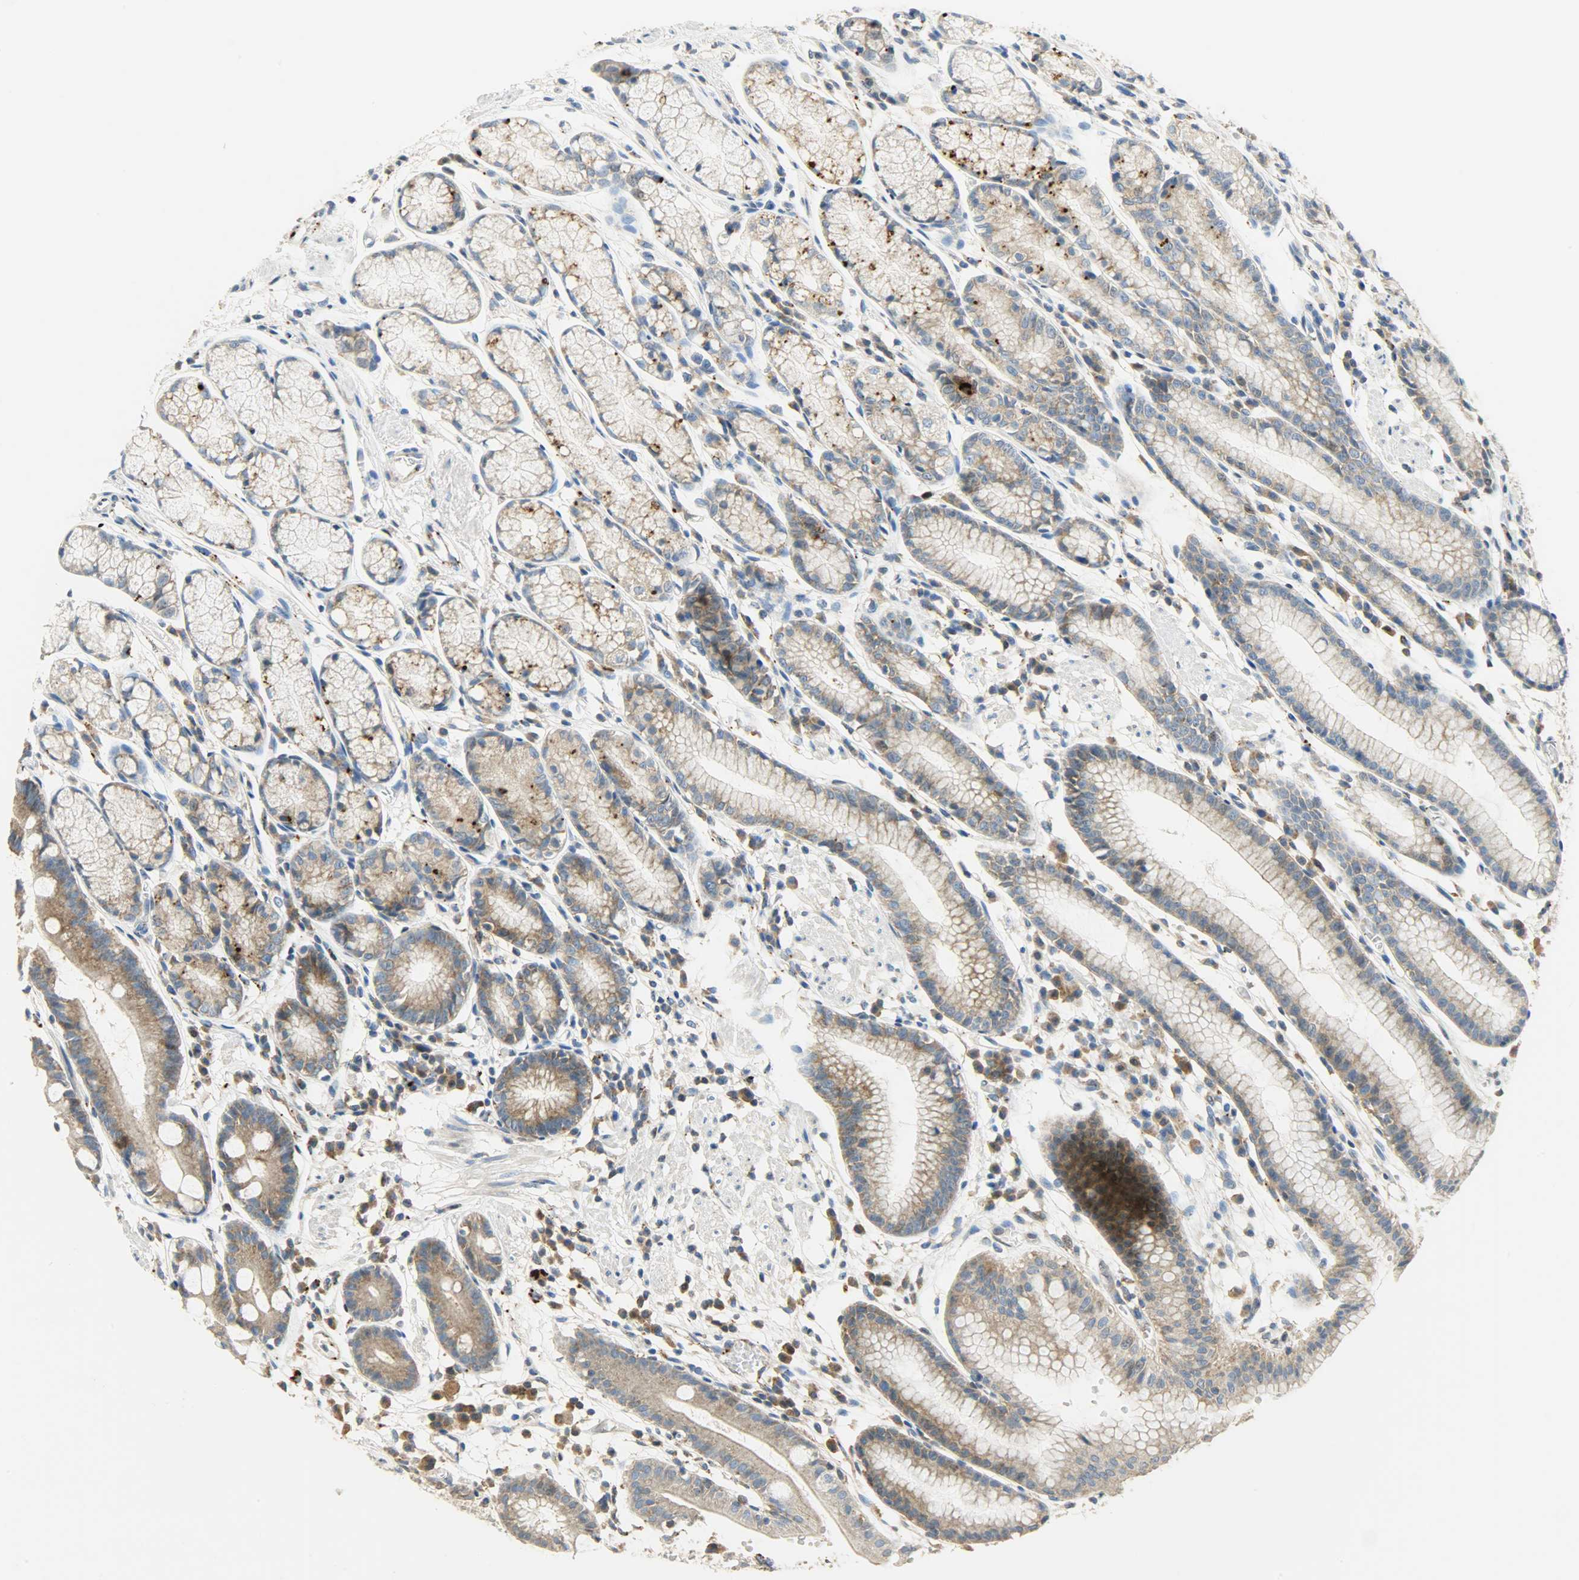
{"staining": {"intensity": "moderate", "quantity": ">75%", "location": "cytoplasmic/membranous"}, "tissue": "stomach", "cell_type": "Glandular cells", "image_type": "normal", "snomed": [{"axis": "morphology", "description": "Normal tissue, NOS"}, {"axis": "morphology", "description": "Inflammation, NOS"}, {"axis": "topography", "description": "Stomach, lower"}], "caption": "Protein analysis of benign stomach exhibits moderate cytoplasmic/membranous staining in approximately >75% of glandular cells.", "gene": "GIT2", "patient": {"sex": "male", "age": 59}}